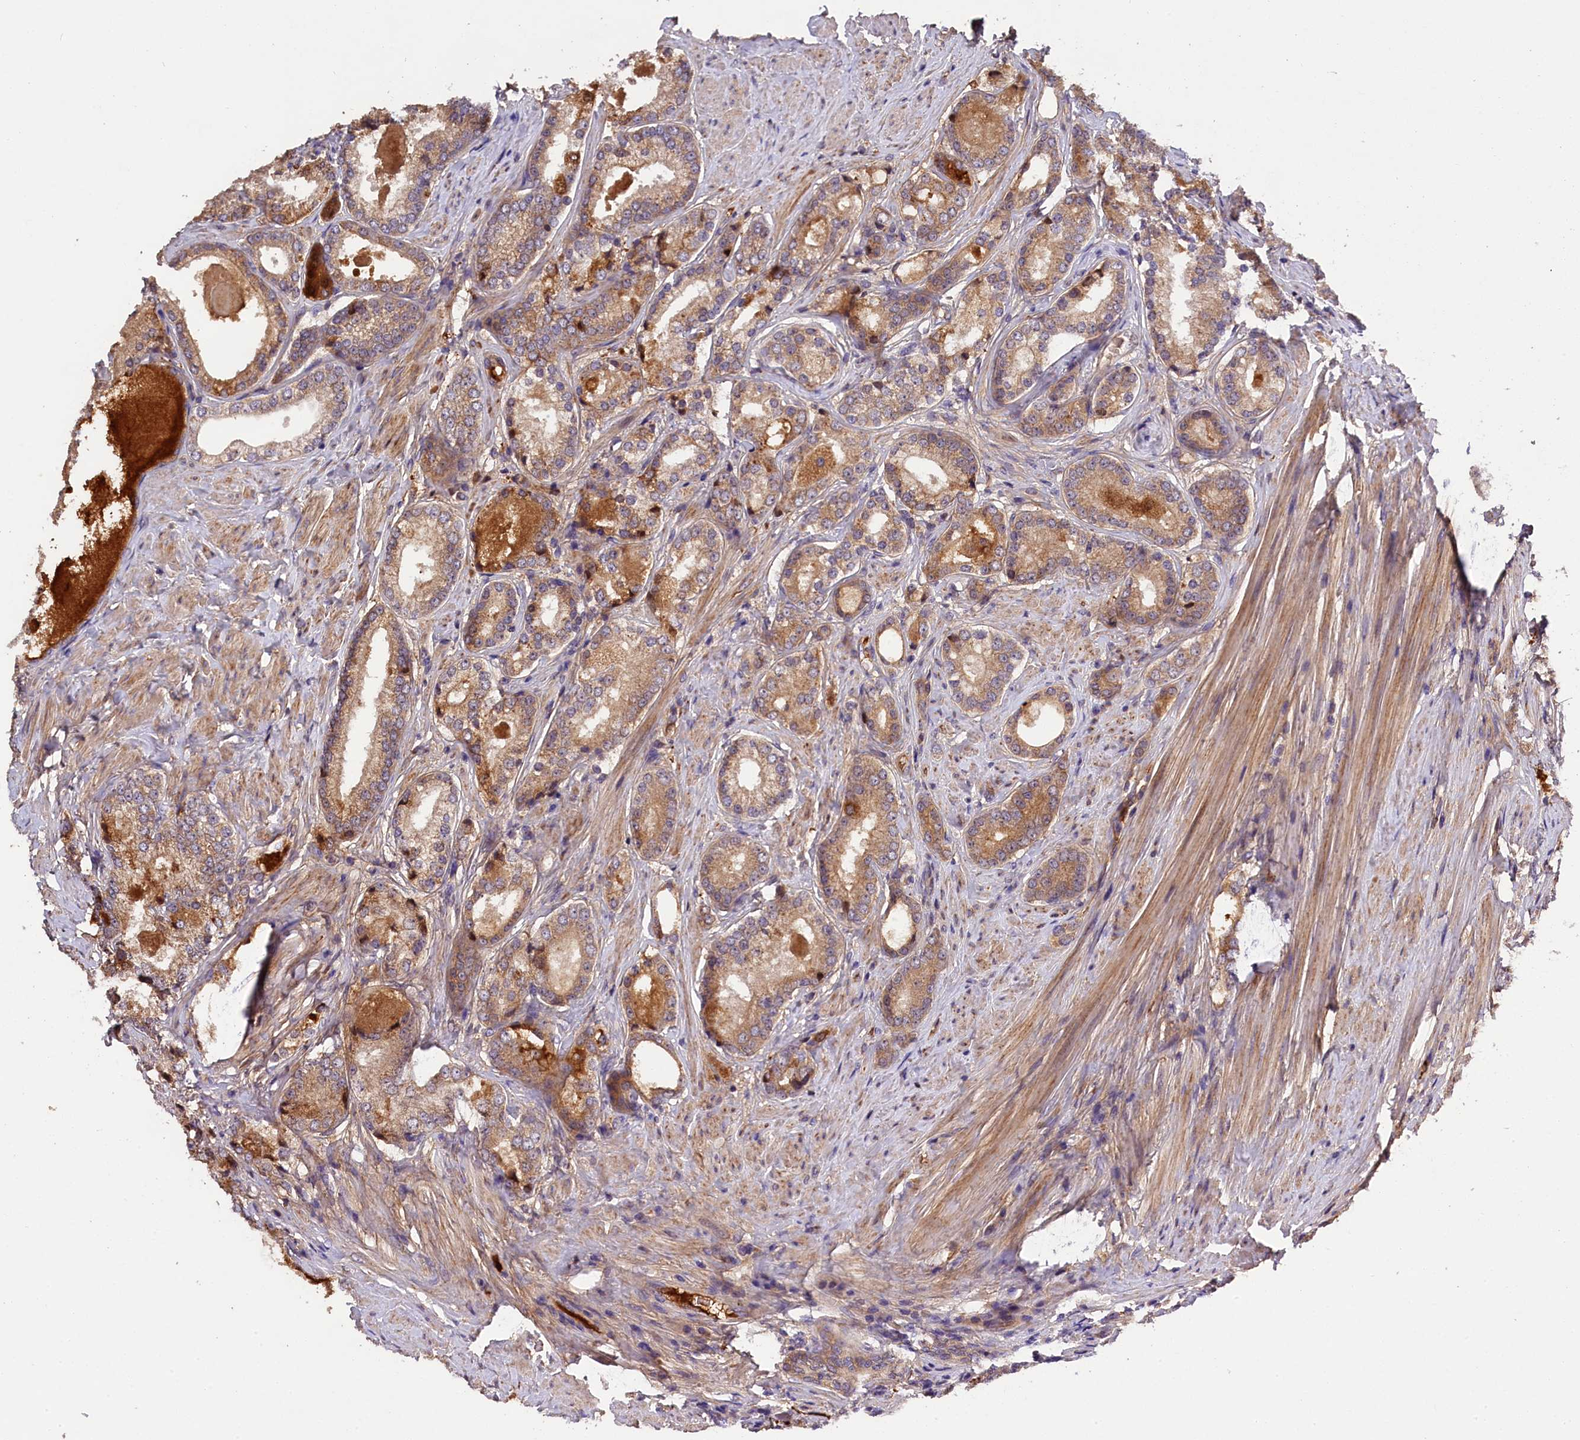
{"staining": {"intensity": "moderate", "quantity": "25%-75%", "location": "cytoplasmic/membranous"}, "tissue": "prostate cancer", "cell_type": "Tumor cells", "image_type": "cancer", "snomed": [{"axis": "morphology", "description": "Adenocarcinoma, Low grade"}, {"axis": "topography", "description": "Prostate"}], "caption": "Moderate cytoplasmic/membranous protein positivity is identified in approximately 25%-75% of tumor cells in prostate cancer.", "gene": "PHAF1", "patient": {"sex": "male", "age": 68}}